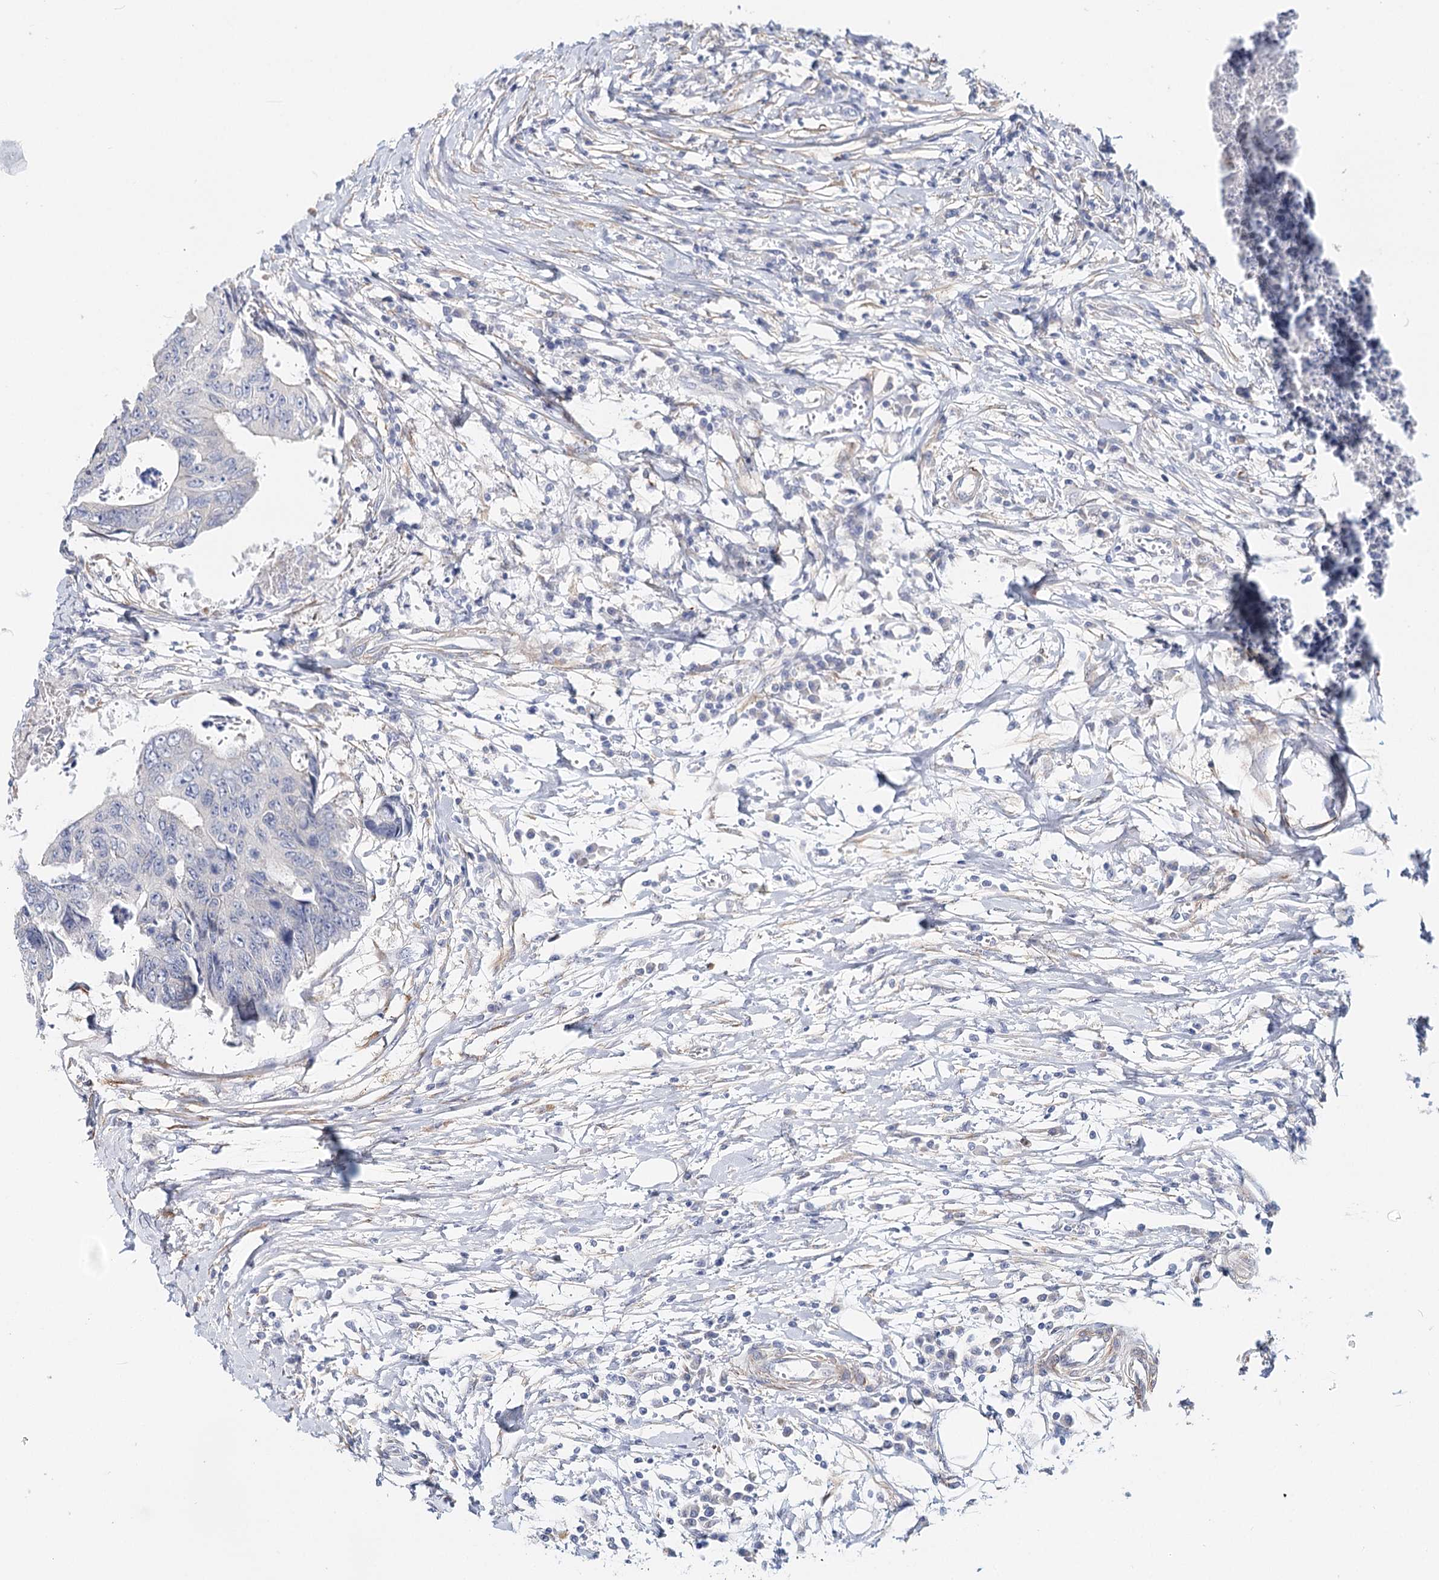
{"staining": {"intensity": "negative", "quantity": "none", "location": "none"}, "tissue": "colorectal cancer", "cell_type": "Tumor cells", "image_type": "cancer", "snomed": [{"axis": "morphology", "description": "Adenocarcinoma, NOS"}, {"axis": "topography", "description": "Rectum"}], "caption": "Human colorectal adenocarcinoma stained for a protein using immunohistochemistry demonstrates no expression in tumor cells.", "gene": "TEX12", "patient": {"sex": "male", "age": 84}}